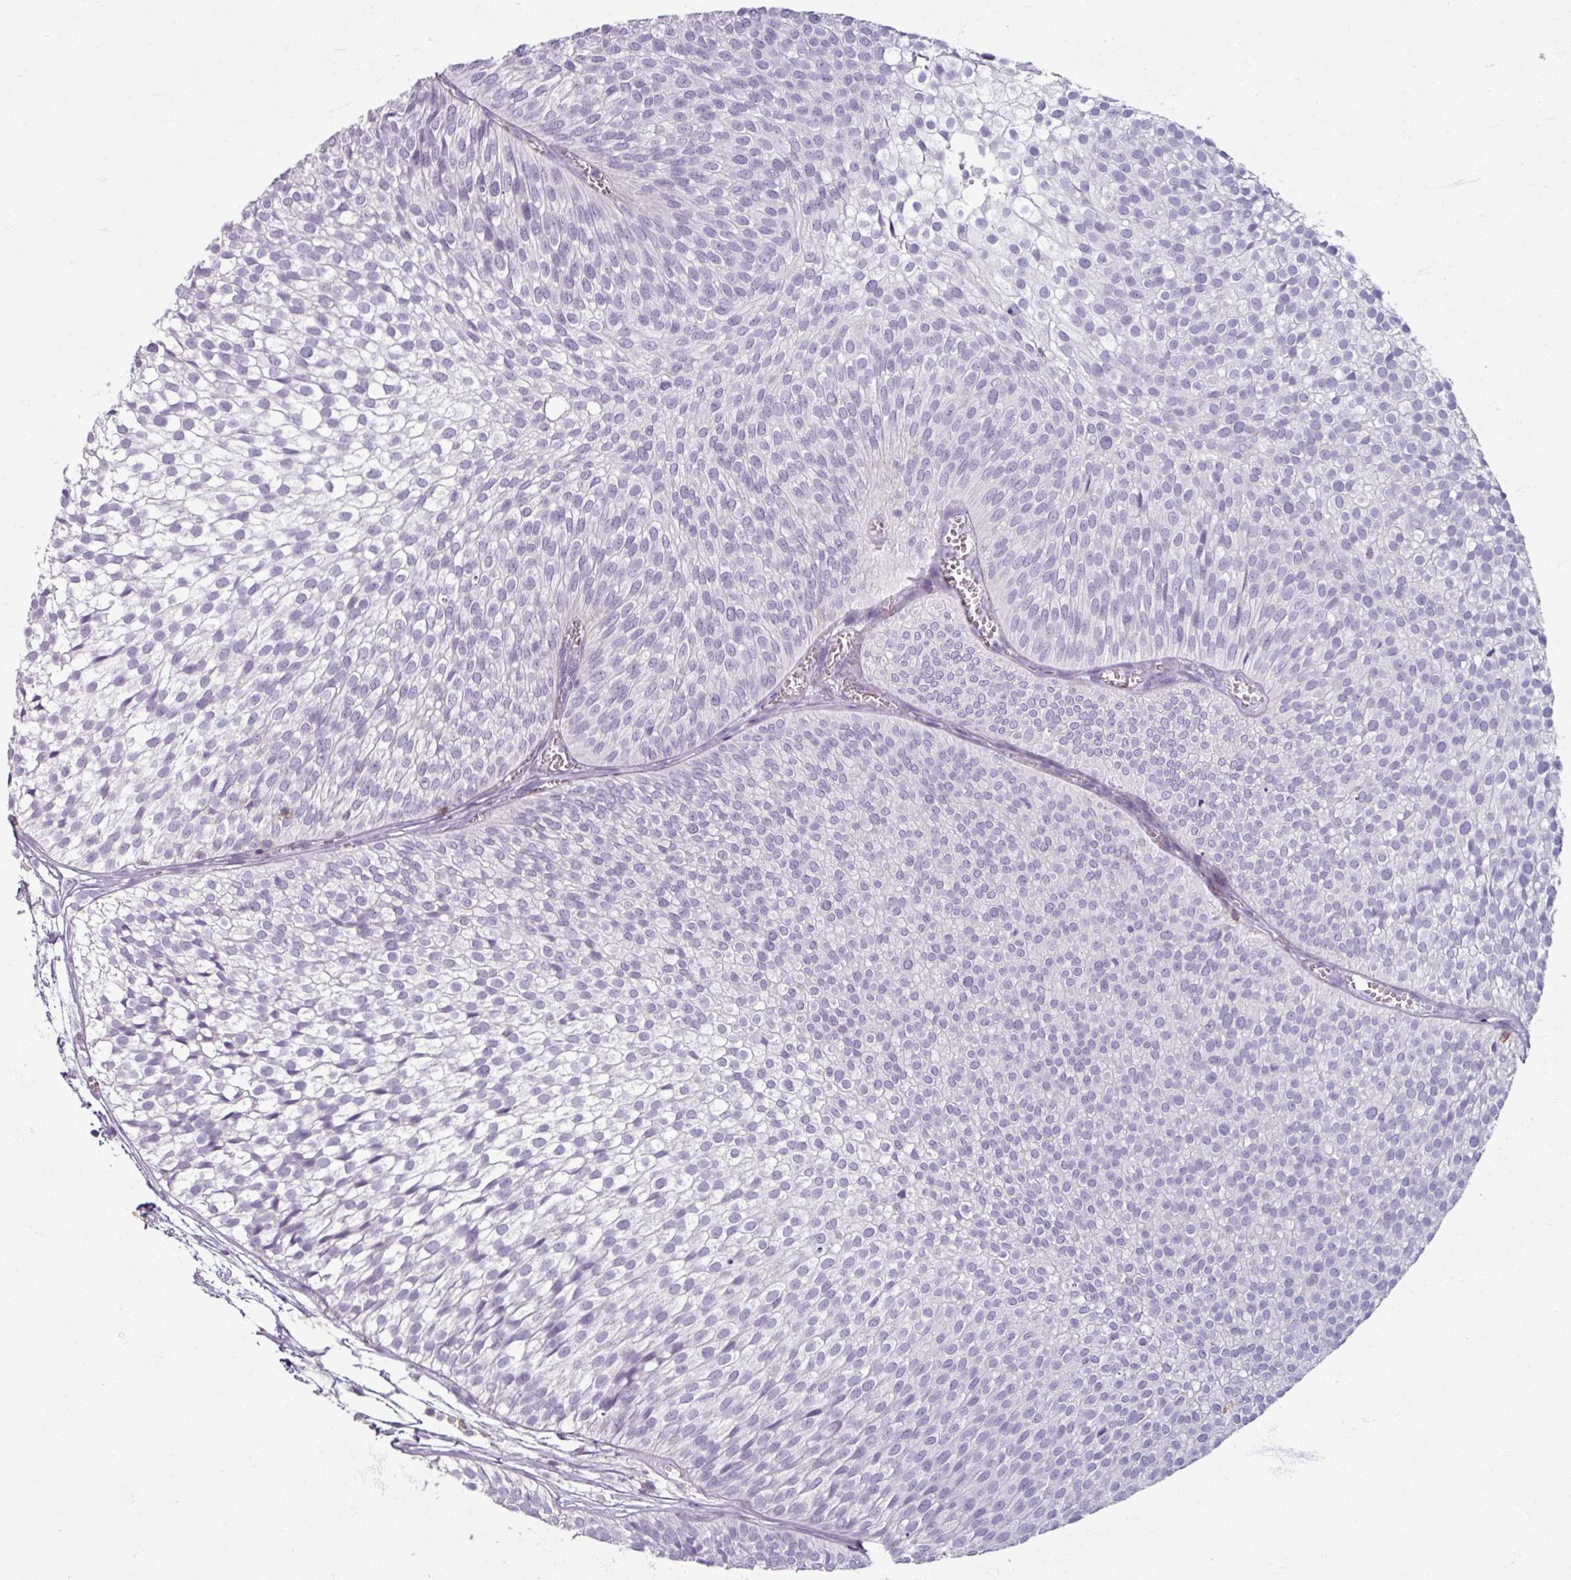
{"staining": {"intensity": "negative", "quantity": "none", "location": "none"}, "tissue": "urothelial cancer", "cell_type": "Tumor cells", "image_type": "cancer", "snomed": [{"axis": "morphology", "description": "Urothelial carcinoma, Low grade"}, {"axis": "topography", "description": "Urinary bladder"}], "caption": "Tumor cells show no significant staining in urothelial carcinoma (low-grade).", "gene": "PTPRC", "patient": {"sex": "male", "age": 91}}